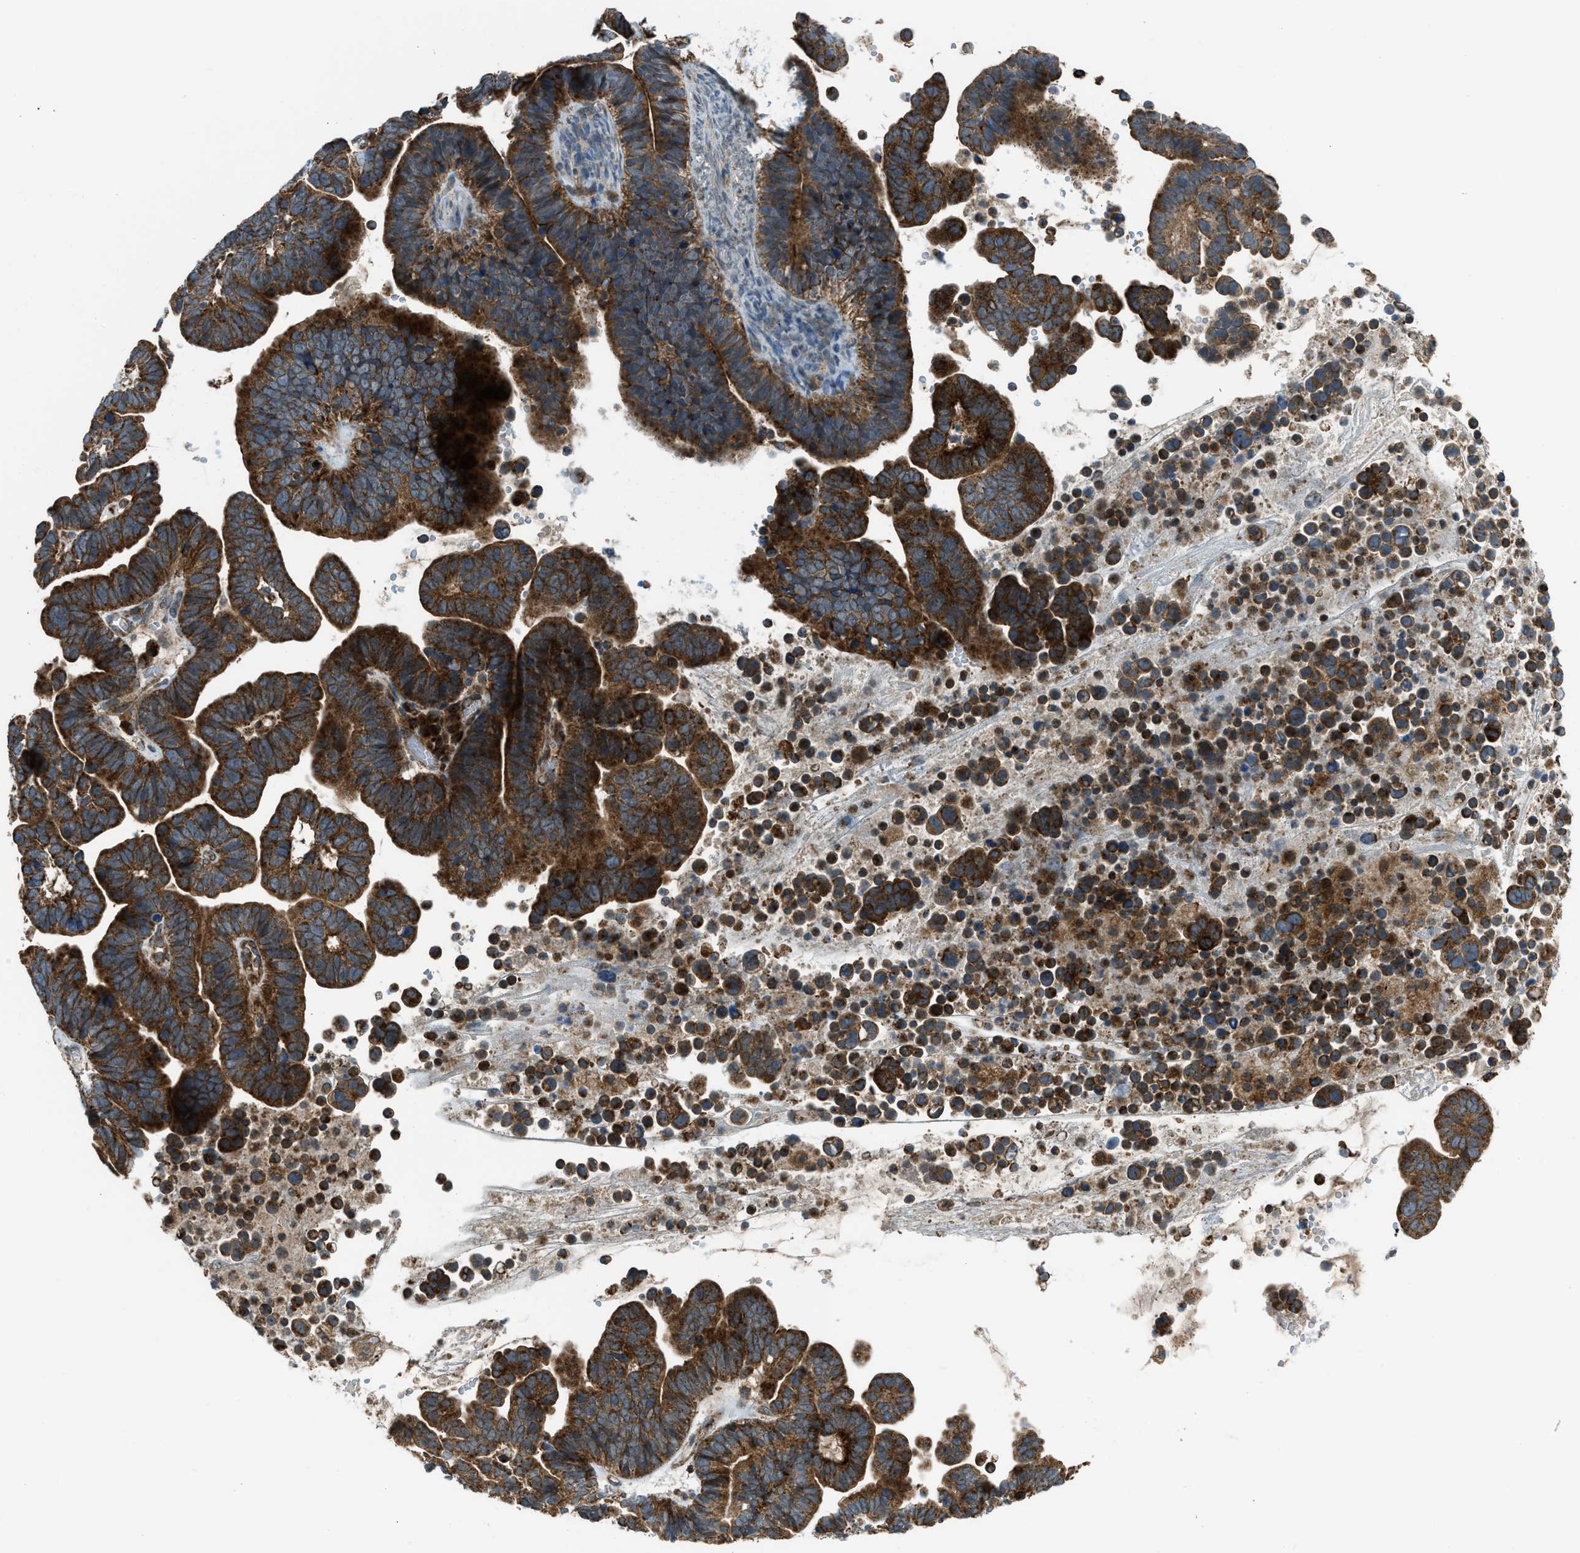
{"staining": {"intensity": "strong", "quantity": ">75%", "location": "cytoplasmic/membranous"}, "tissue": "ovarian cancer", "cell_type": "Tumor cells", "image_type": "cancer", "snomed": [{"axis": "morphology", "description": "Cystadenocarcinoma, serous, NOS"}, {"axis": "topography", "description": "Ovary"}], "caption": "A brown stain highlights strong cytoplasmic/membranous expression of a protein in human ovarian cancer (serous cystadenocarcinoma) tumor cells.", "gene": "SESN2", "patient": {"sex": "female", "age": 56}}